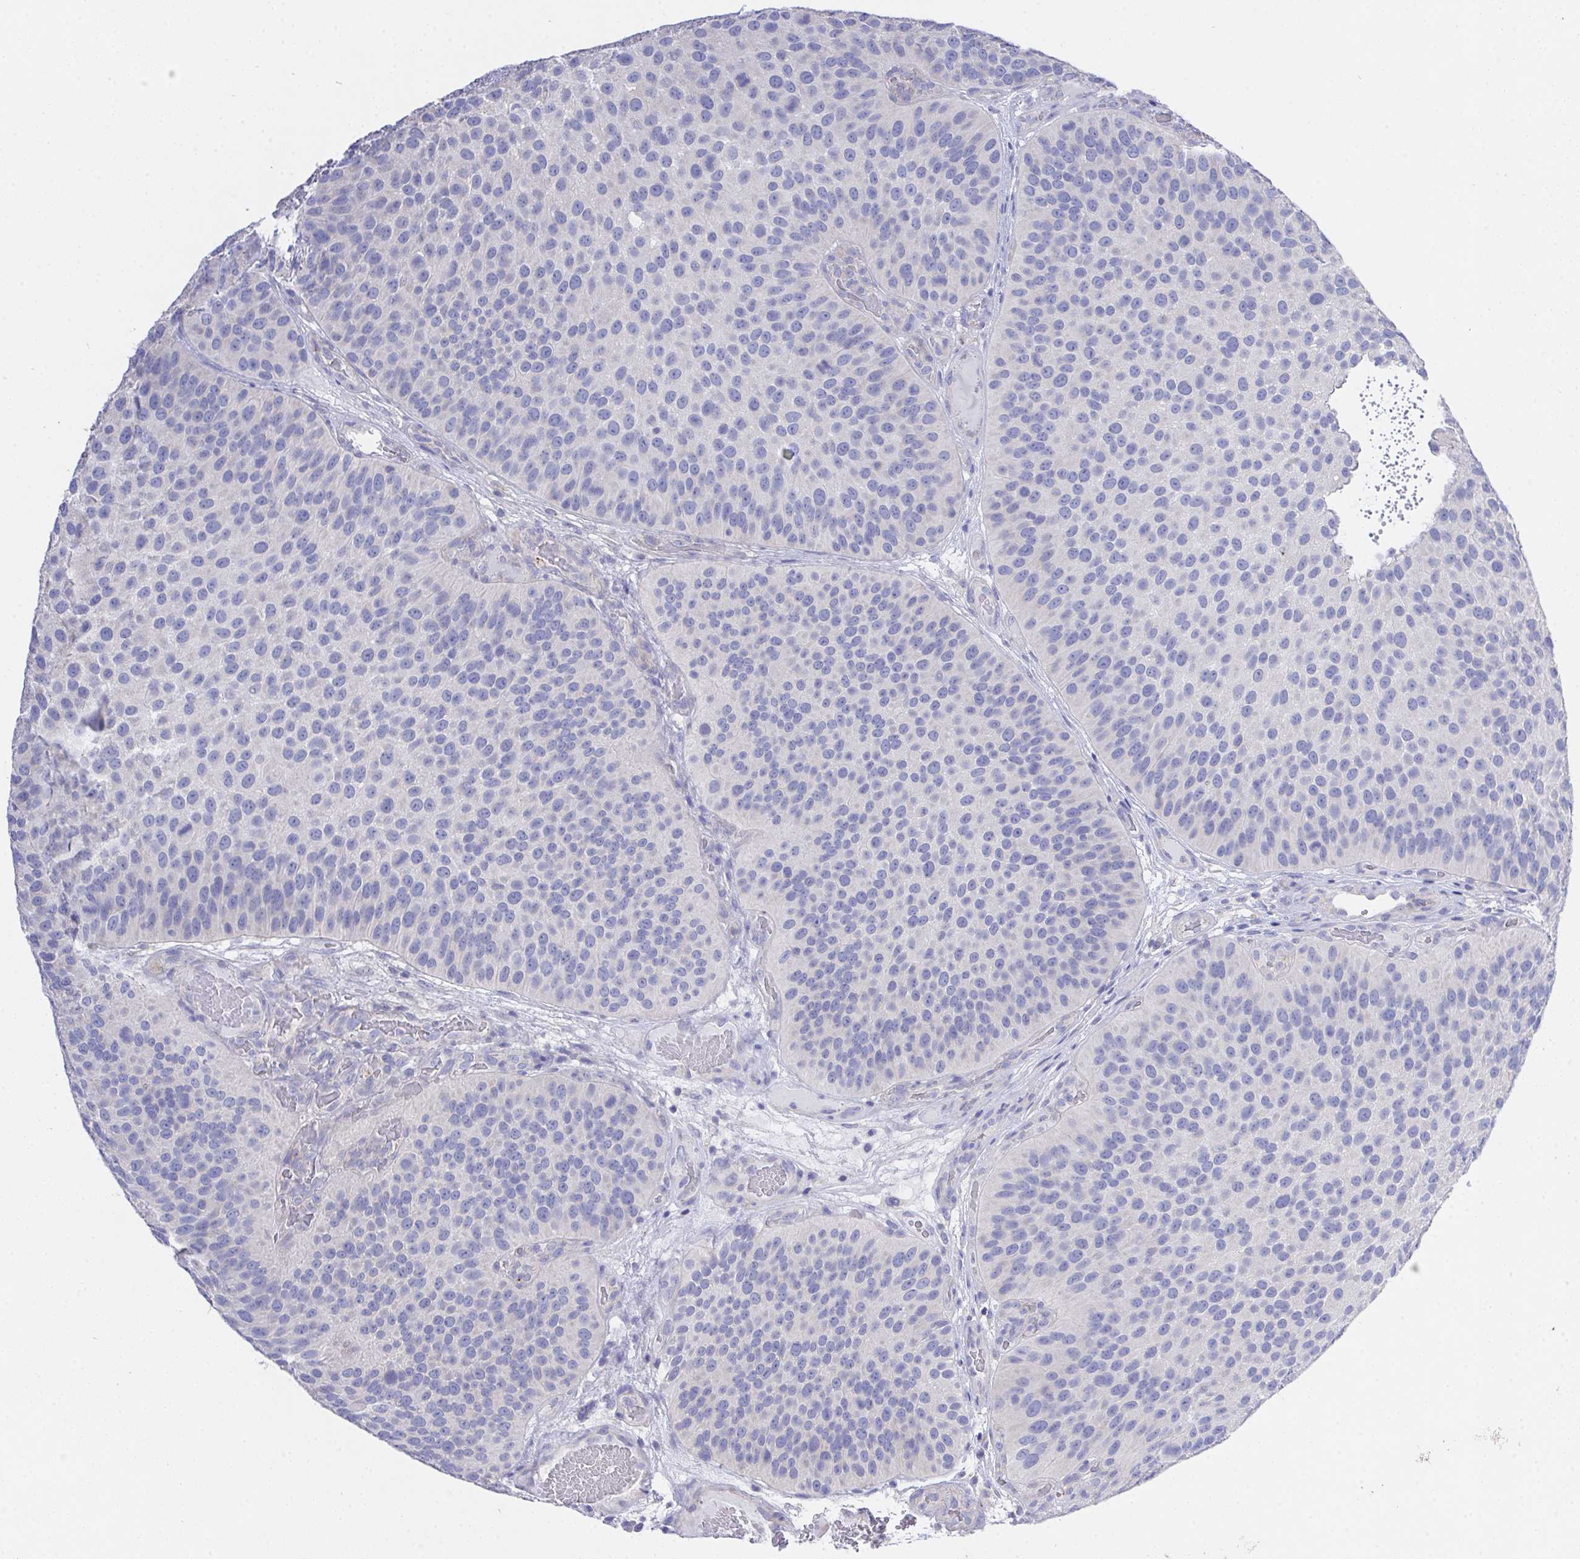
{"staining": {"intensity": "negative", "quantity": "none", "location": "none"}, "tissue": "urothelial cancer", "cell_type": "Tumor cells", "image_type": "cancer", "snomed": [{"axis": "morphology", "description": "Urothelial carcinoma, Low grade"}, {"axis": "topography", "description": "Urinary bladder"}], "caption": "Human low-grade urothelial carcinoma stained for a protein using immunohistochemistry (IHC) demonstrates no staining in tumor cells.", "gene": "PRG3", "patient": {"sex": "male", "age": 76}}